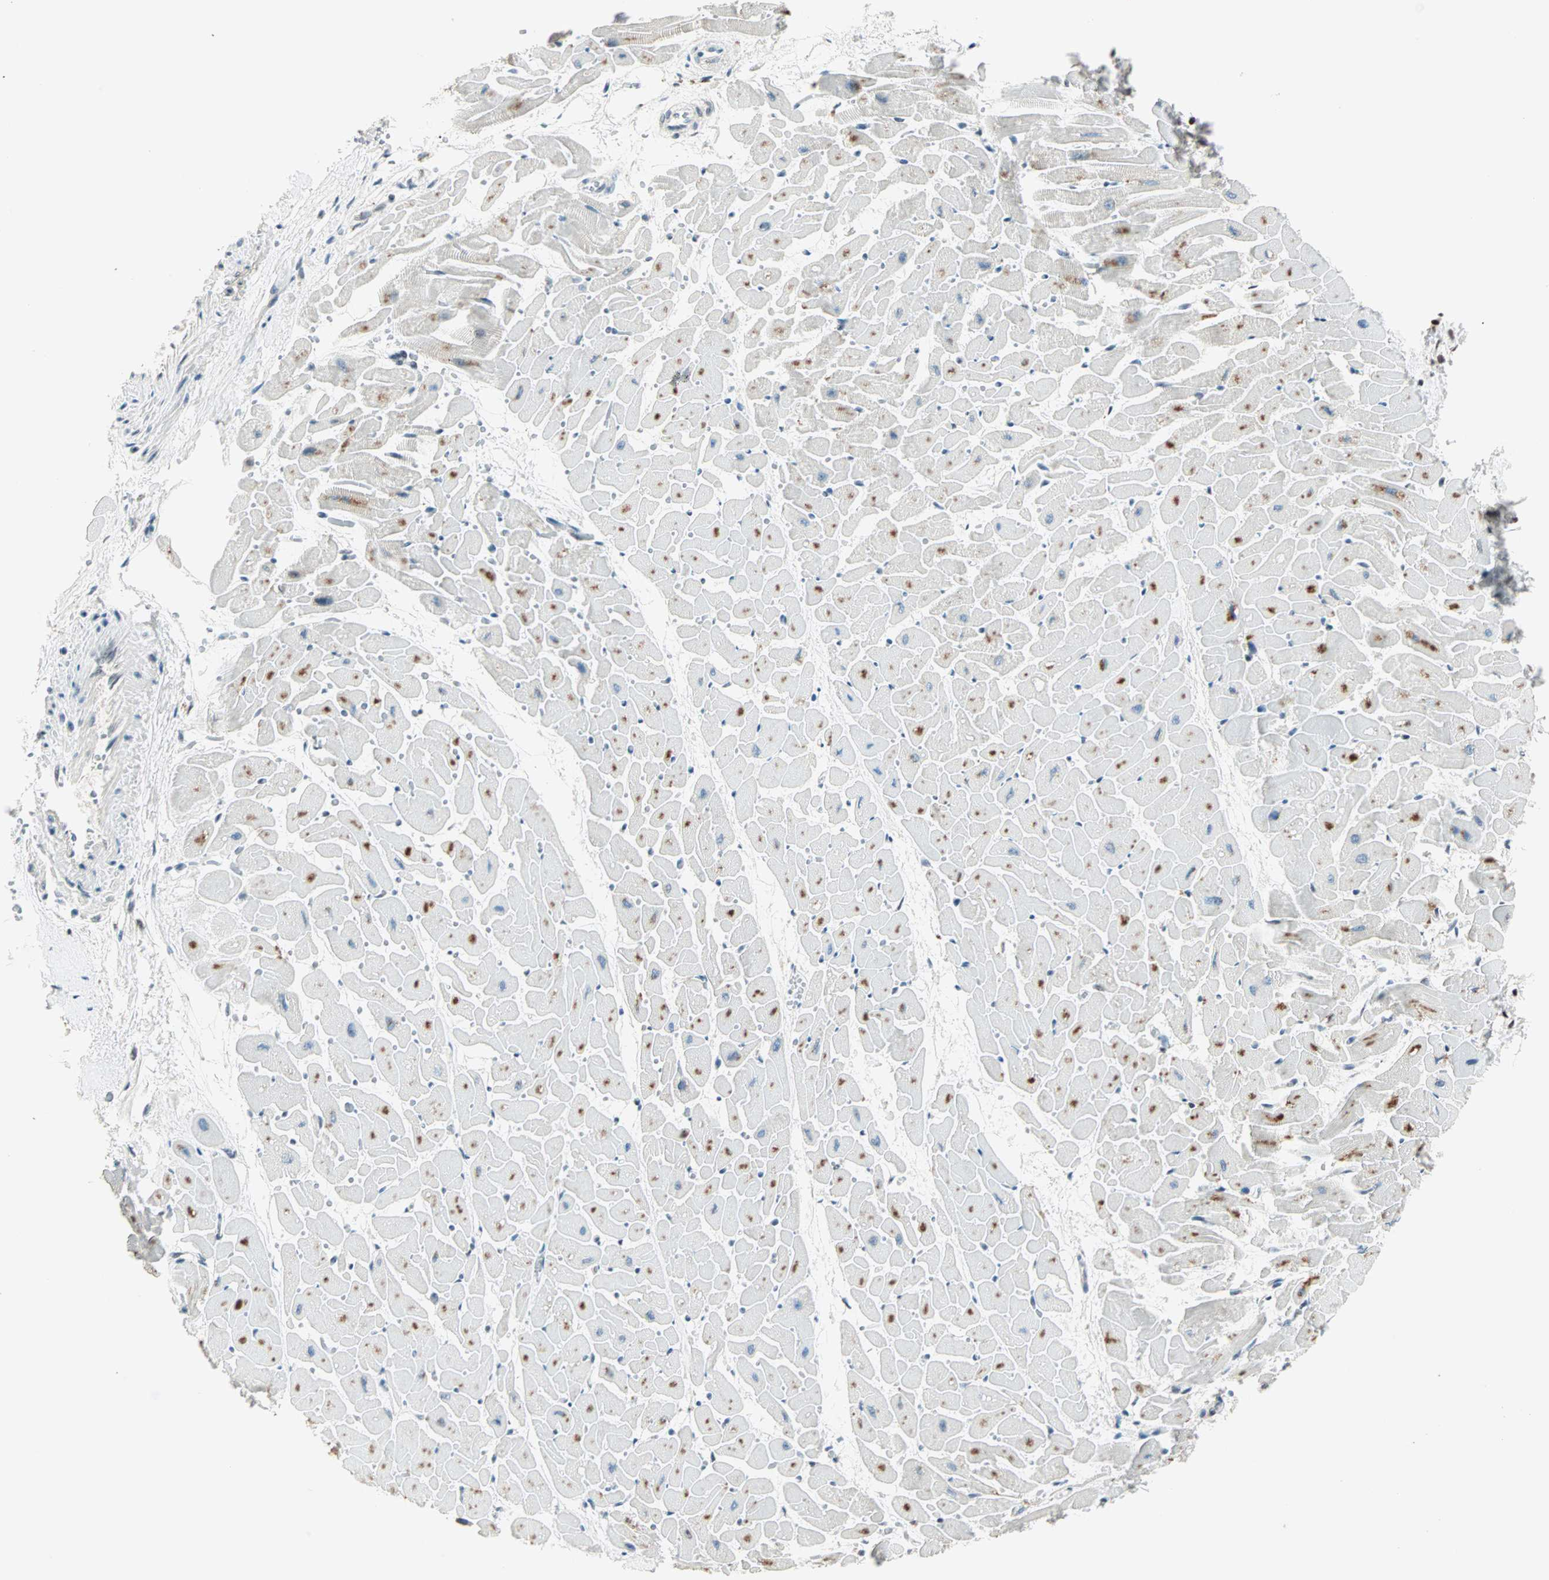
{"staining": {"intensity": "moderate", "quantity": "<25%", "location": "cytoplasmic/membranous"}, "tissue": "heart muscle", "cell_type": "Cardiomyocytes", "image_type": "normal", "snomed": [{"axis": "morphology", "description": "Normal tissue, NOS"}, {"axis": "topography", "description": "Heart"}], "caption": "Heart muscle was stained to show a protein in brown. There is low levels of moderate cytoplasmic/membranous expression in about <25% of cardiomyocytes. Ihc stains the protein of interest in brown and the nuclei are stained blue.", "gene": "SIN3A", "patient": {"sex": "female", "age": 19}}